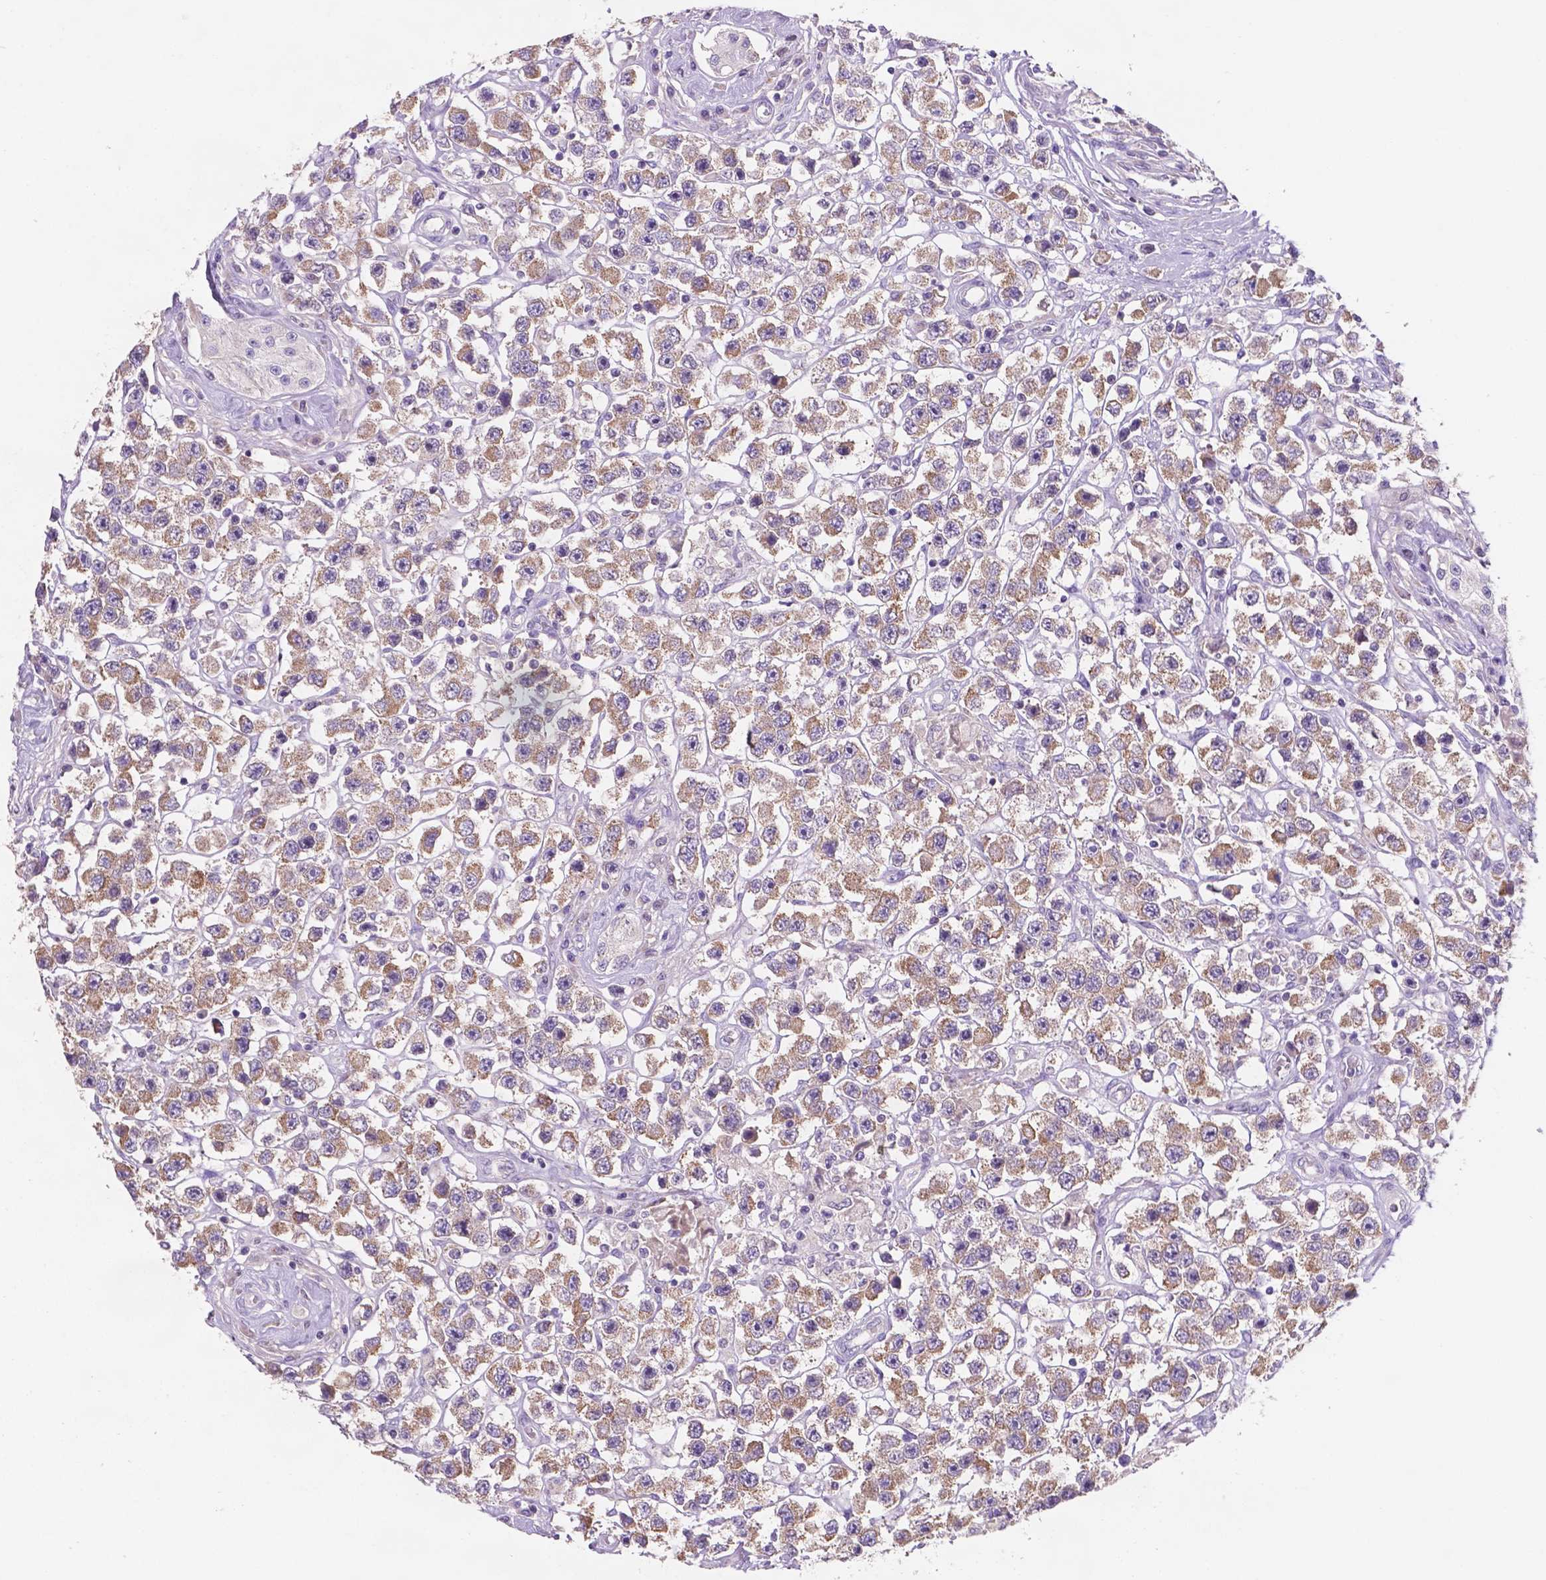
{"staining": {"intensity": "weak", "quantity": "25%-75%", "location": "cytoplasmic/membranous"}, "tissue": "testis cancer", "cell_type": "Tumor cells", "image_type": "cancer", "snomed": [{"axis": "morphology", "description": "Seminoma, NOS"}, {"axis": "topography", "description": "Testis"}], "caption": "Approximately 25%-75% of tumor cells in testis seminoma exhibit weak cytoplasmic/membranous protein expression as visualized by brown immunohistochemical staining.", "gene": "MKRN2OS", "patient": {"sex": "male", "age": 45}}